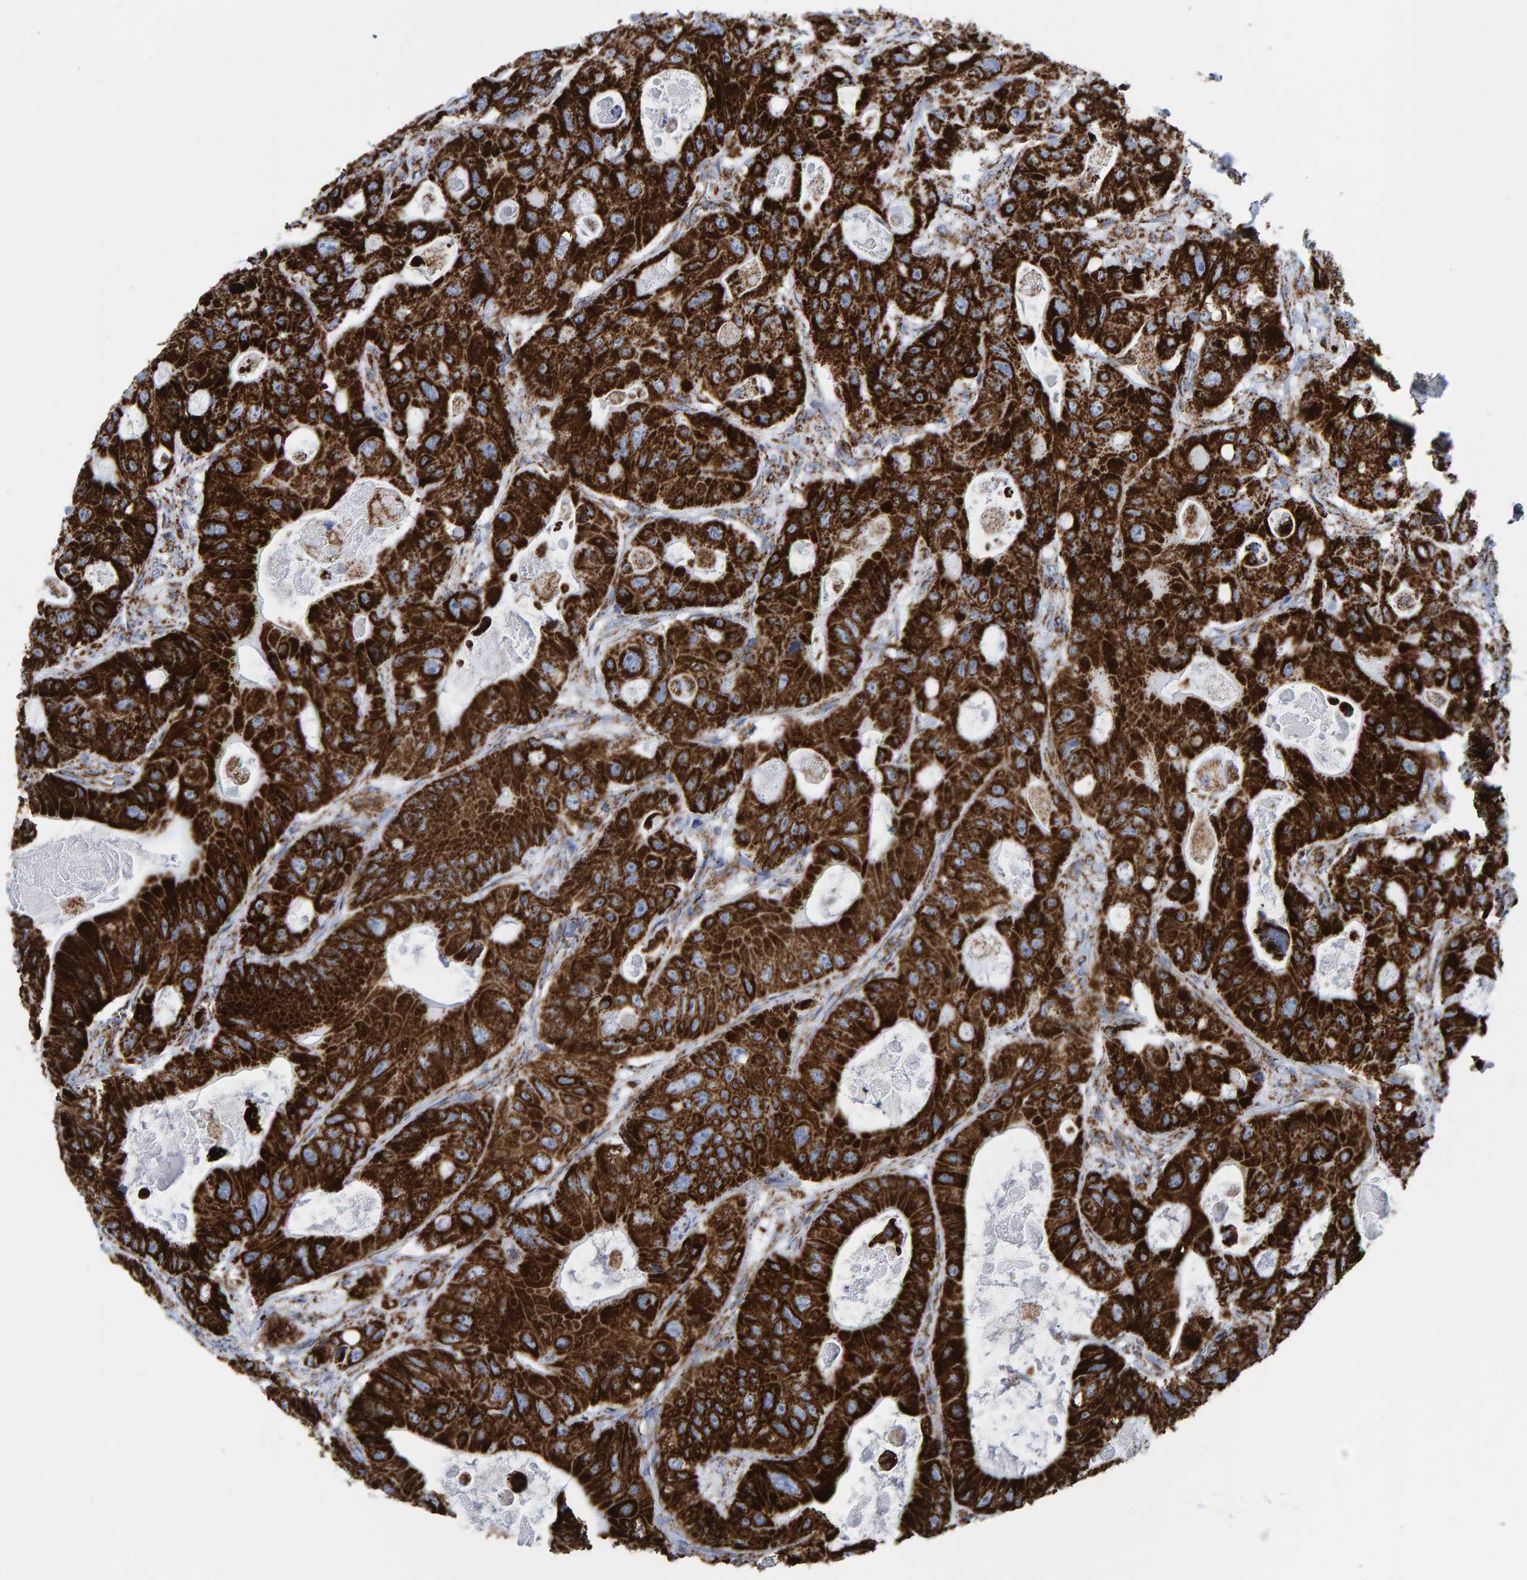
{"staining": {"intensity": "strong", "quantity": ">75%", "location": "cytoplasmic/membranous"}, "tissue": "colorectal cancer", "cell_type": "Tumor cells", "image_type": "cancer", "snomed": [{"axis": "morphology", "description": "Adenocarcinoma, NOS"}, {"axis": "topography", "description": "Colon"}], "caption": "The immunohistochemical stain labels strong cytoplasmic/membranous positivity in tumor cells of colorectal adenocarcinoma tissue. The staining is performed using DAB (3,3'-diaminobenzidine) brown chromogen to label protein expression. The nuclei are counter-stained blue using hematoxylin.", "gene": "ENSG00000262660", "patient": {"sex": "female", "age": 46}}